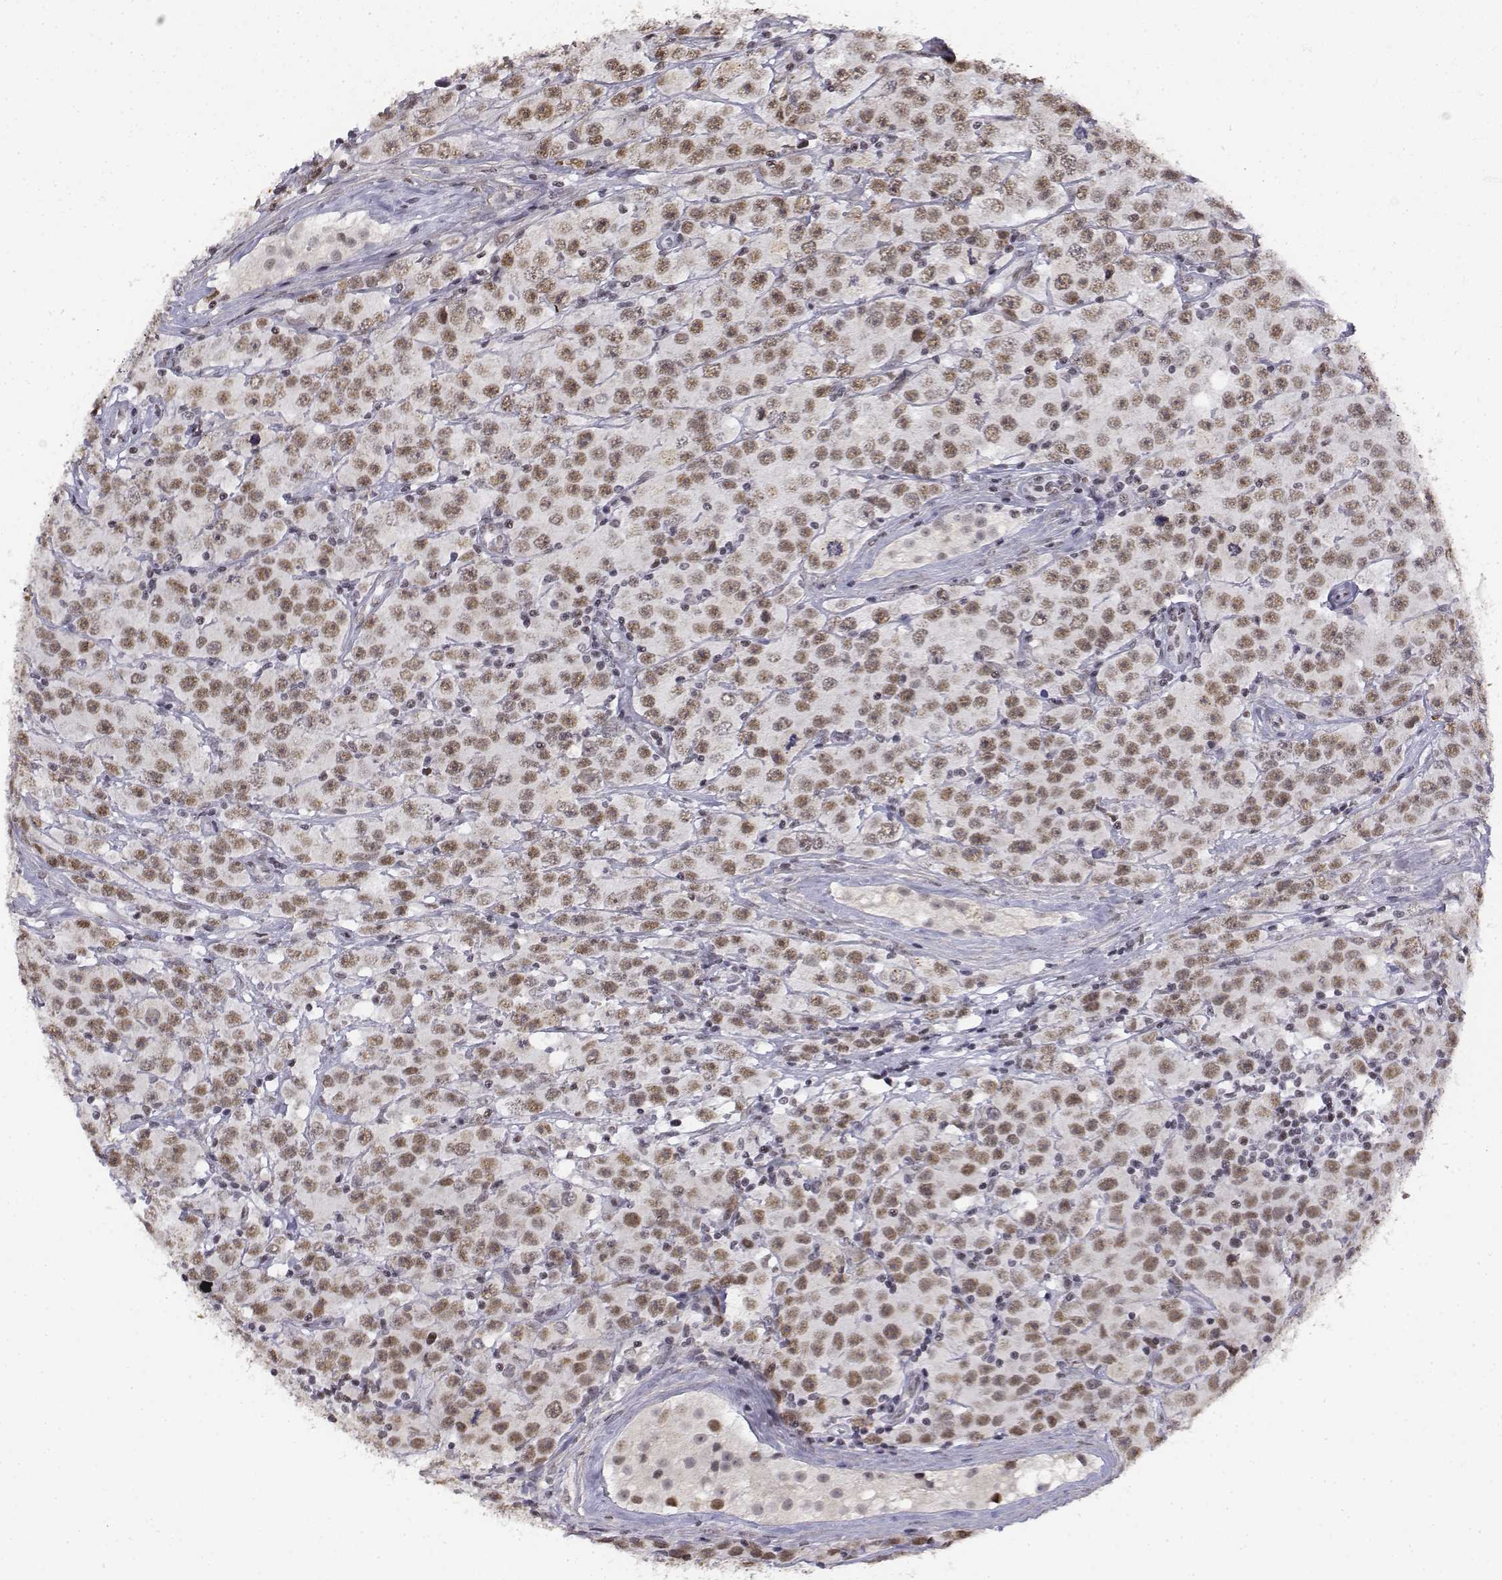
{"staining": {"intensity": "moderate", "quantity": ">75%", "location": "nuclear"}, "tissue": "testis cancer", "cell_type": "Tumor cells", "image_type": "cancer", "snomed": [{"axis": "morphology", "description": "Seminoma, NOS"}, {"axis": "topography", "description": "Testis"}], "caption": "DAB immunohistochemical staining of human testis cancer (seminoma) reveals moderate nuclear protein expression in about >75% of tumor cells.", "gene": "SETD1A", "patient": {"sex": "male", "age": 52}}